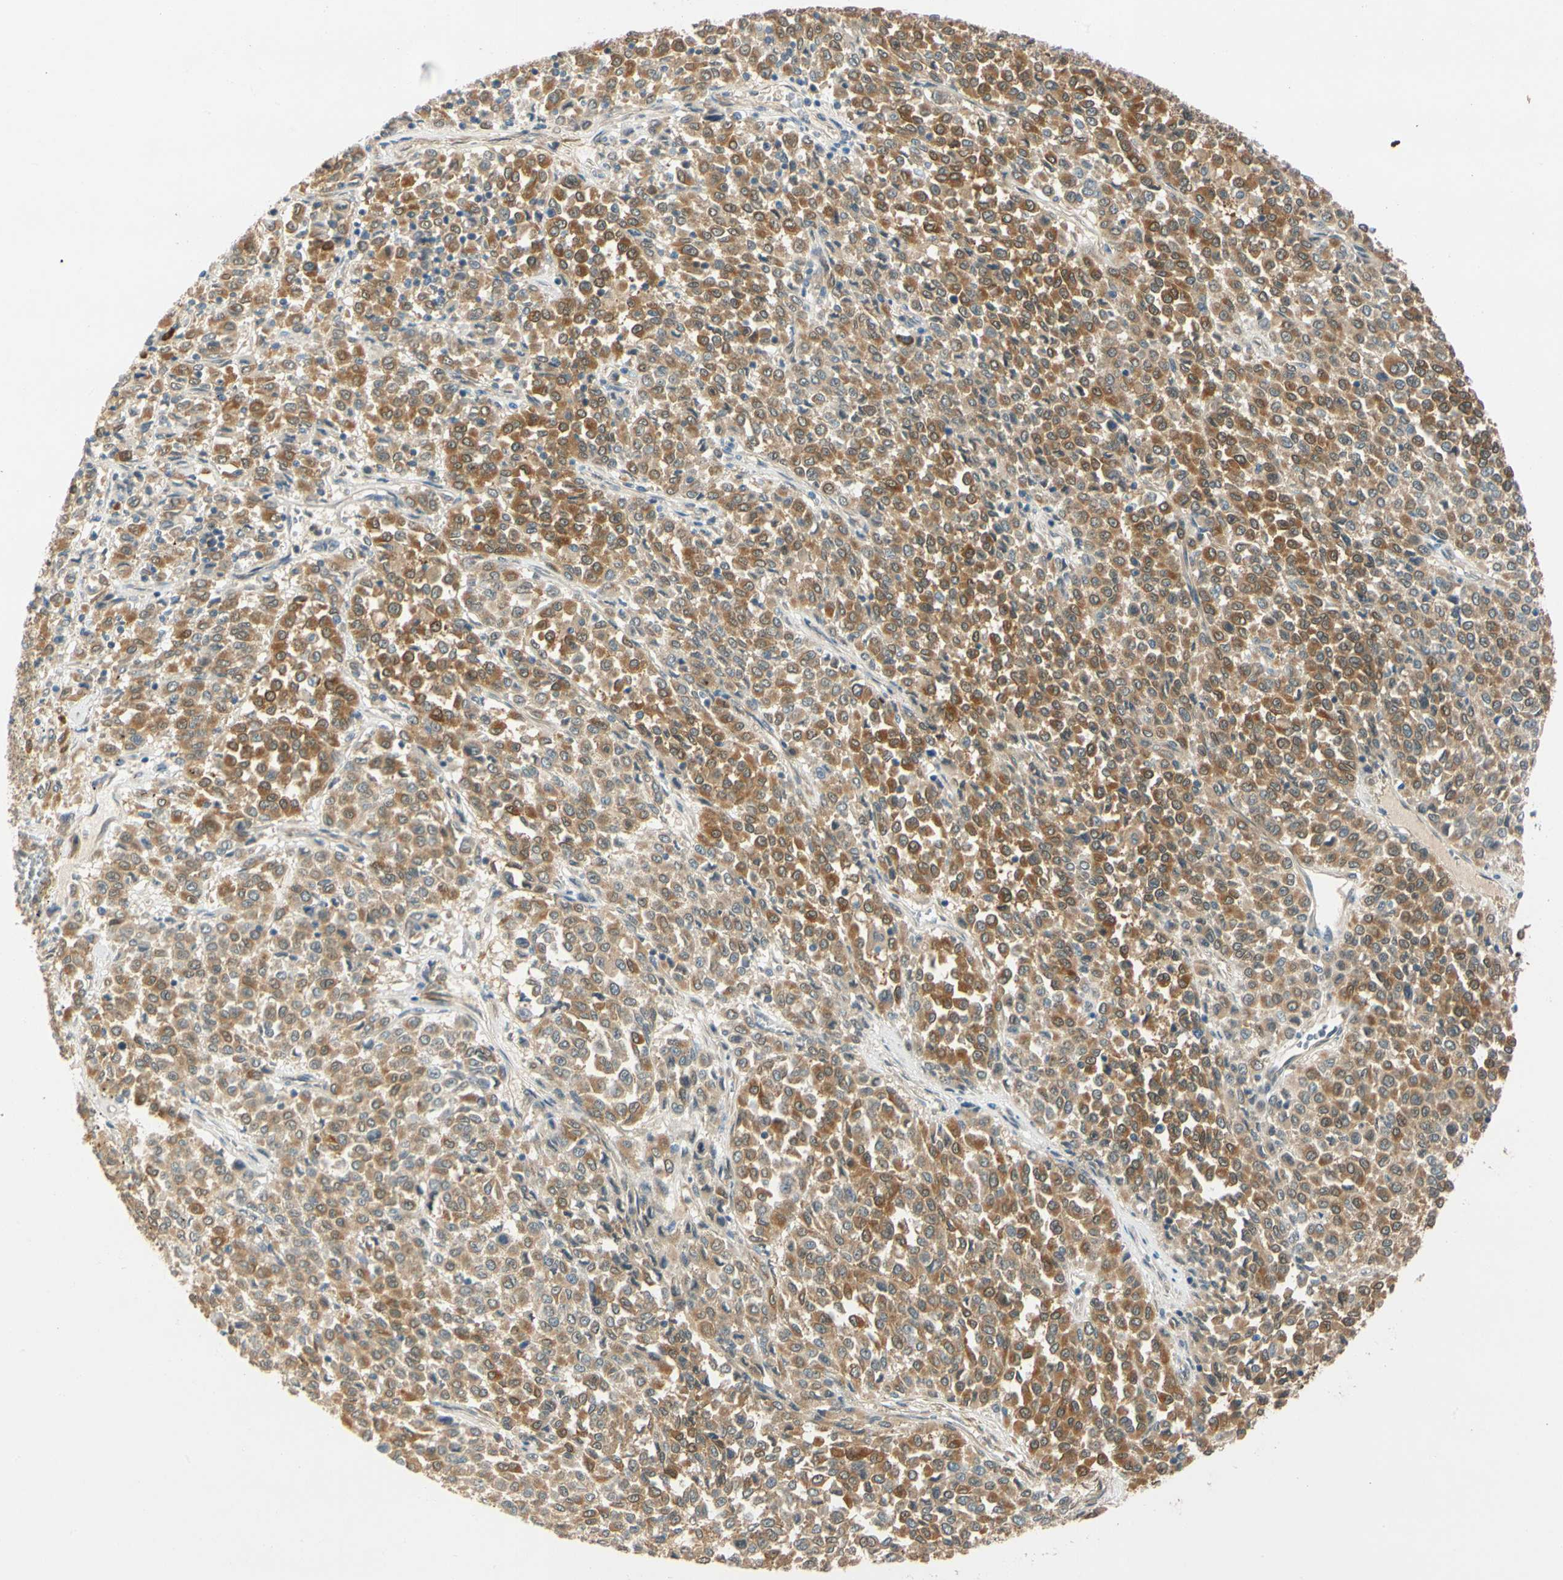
{"staining": {"intensity": "moderate", "quantity": ">75%", "location": "cytoplasmic/membranous"}, "tissue": "melanoma", "cell_type": "Tumor cells", "image_type": "cancer", "snomed": [{"axis": "morphology", "description": "Malignant melanoma, Metastatic site"}, {"axis": "topography", "description": "Pancreas"}], "caption": "IHC staining of malignant melanoma (metastatic site), which exhibits medium levels of moderate cytoplasmic/membranous staining in about >75% of tumor cells indicating moderate cytoplasmic/membranous protein positivity. The staining was performed using DAB (brown) for protein detection and nuclei were counterstained in hematoxylin (blue).", "gene": "WIPI1", "patient": {"sex": "female", "age": 30}}